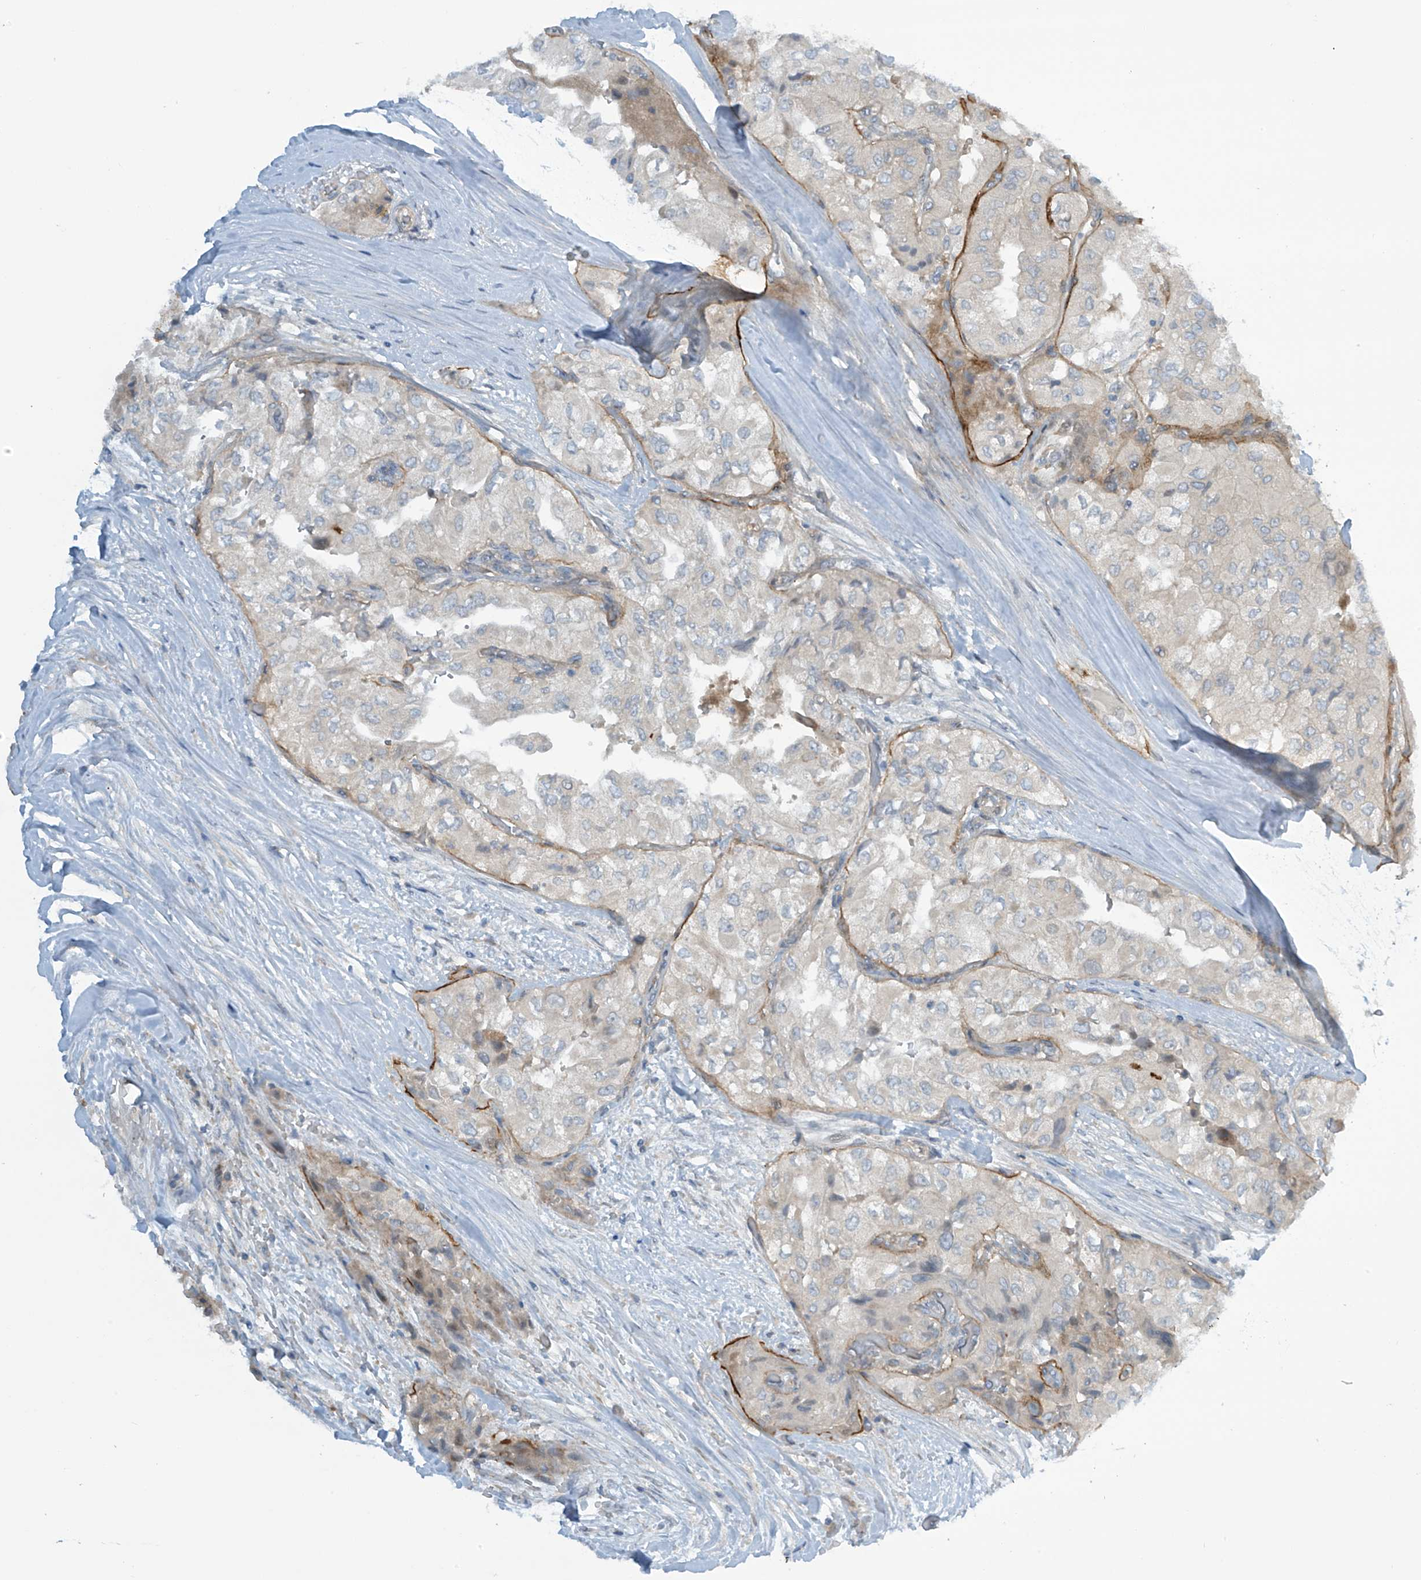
{"staining": {"intensity": "negative", "quantity": "none", "location": "none"}, "tissue": "thyroid cancer", "cell_type": "Tumor cells", "image_type": "cancer", "snomed": [{"axis": "morphology", "description": "Papillary adenocarcinoma, NOS"}, {"axis": "topography", "description": "Thyroid gland"}], "caption": "High magnification brightfield microscopy of thyroid cancer (papillary adenocarcinoma) stained with DAB (brown) and counterstained with hematoxylin (blue): tumor cells show no significant positivity.", "gene": "FSD1L", "patient": {"sex": "female", "age": 59}}